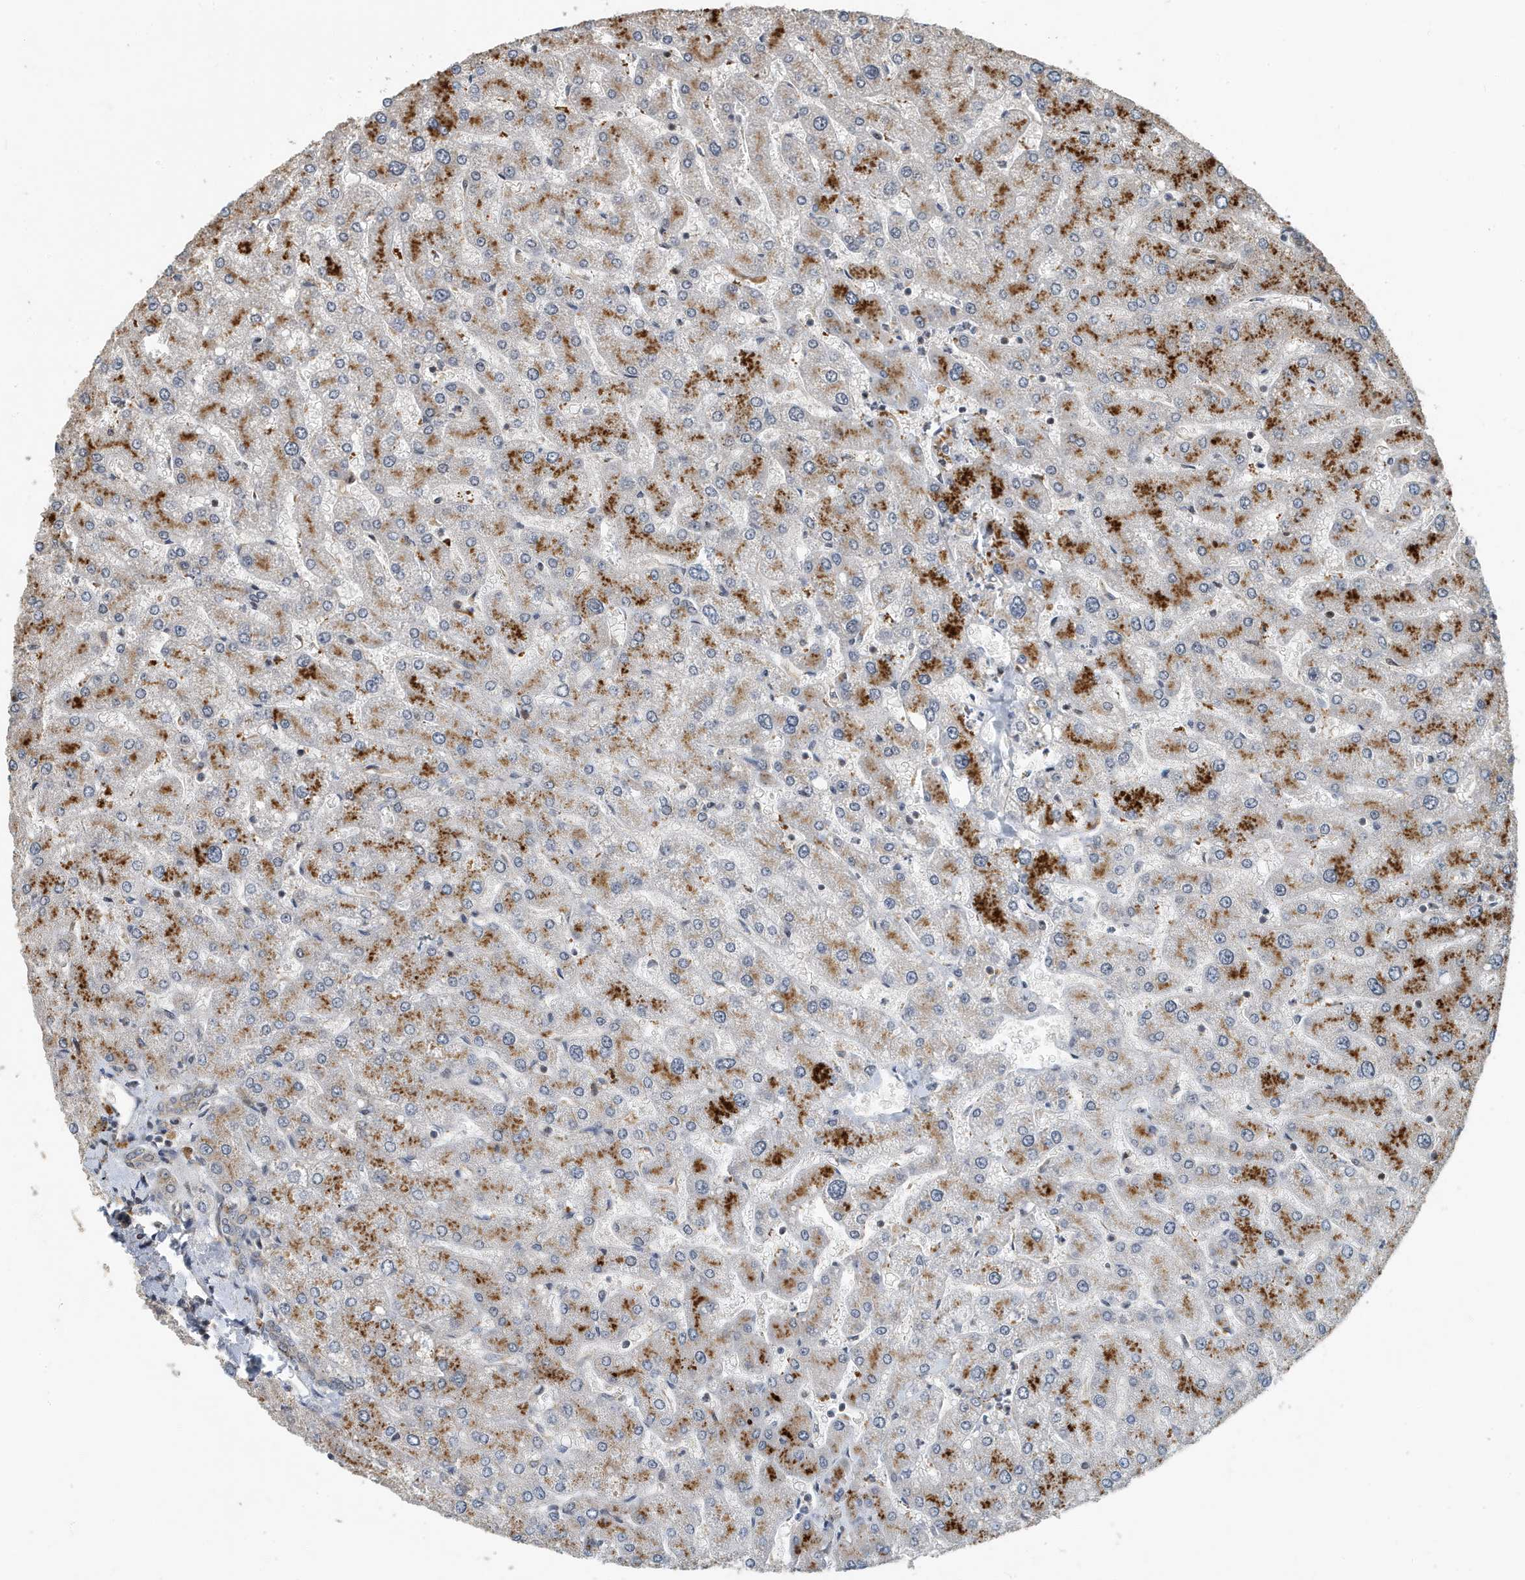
{"staining": {"intensity": "weak", "quantity": "25%-75%", "location": "cytoplasmic/membranous"}, "tissue": "liver", "cell_type": "Cholangiocytes", "image_type": "normal", "snomed": [{"axis": "morphology", "description": "Normal tissue, NOS"}, {"axis": "topography", "description": "Liver"}], "caption": "A brown stain labels weak cytoplasmic/membranous expression of a protein in cholangiocytes of normal human liver. (brown staining indicates protein expression, while blue staining denotes nuclei).", "gene": "KIF15", "patient": {"sex": "male", "age": 55}}